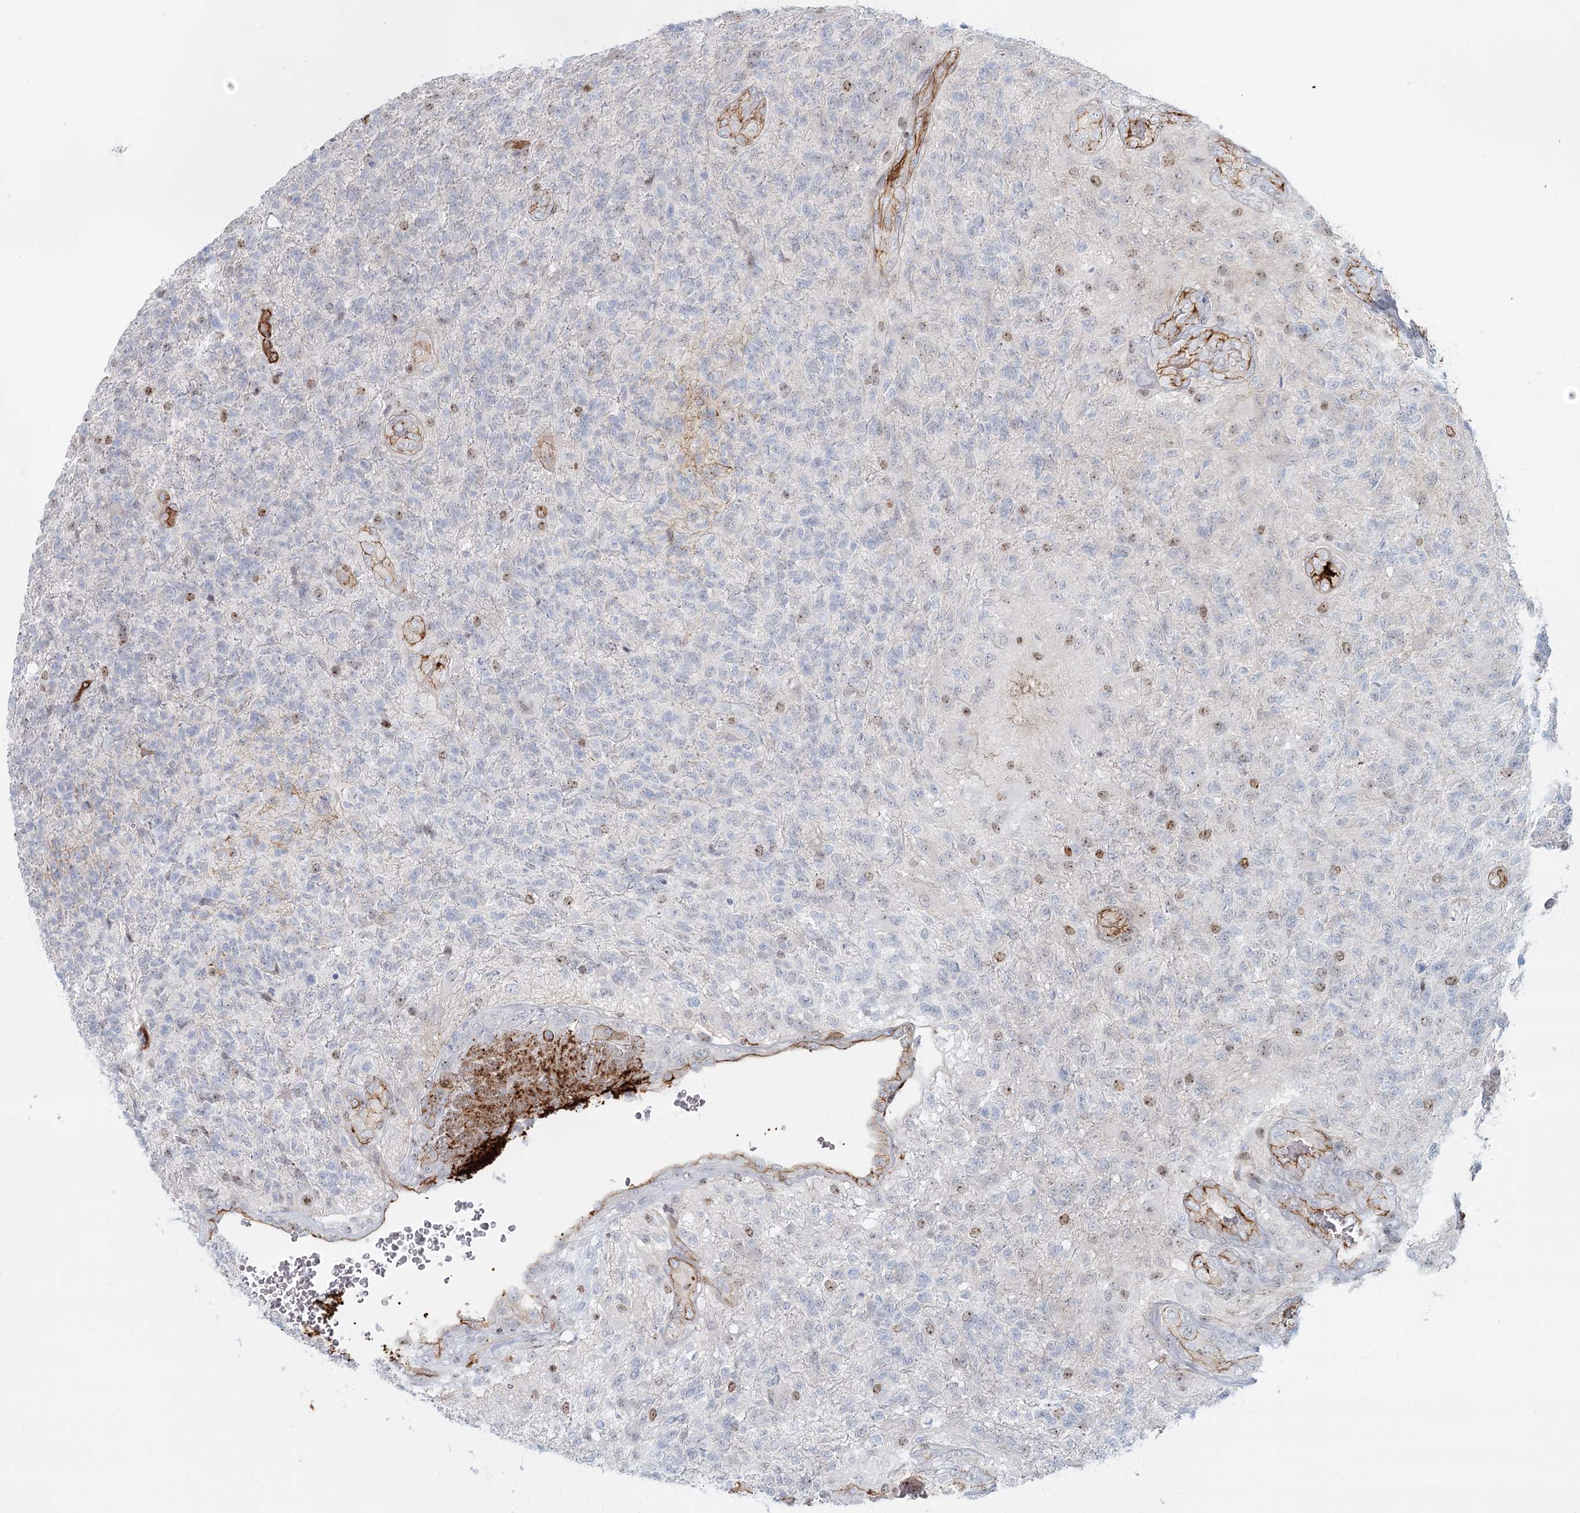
{"staining": {"intensity": "negative", "quantity": "none", "location": "none"}, "tissue": "glioma", "cell_type": "Tumor cells", "image_type": "cancer", "snomed": [{"axis": "morphology", "description": "Glioma, malignant, High grade"}, {"axis": "topography", "description": "Brain"}], "caption": "Human glioma stained for a protein using immunohistochemistry reveals no expression in tumor cells.", "gene": "ZFYVE28", "patient": {"sex": "male", "age": 56}}